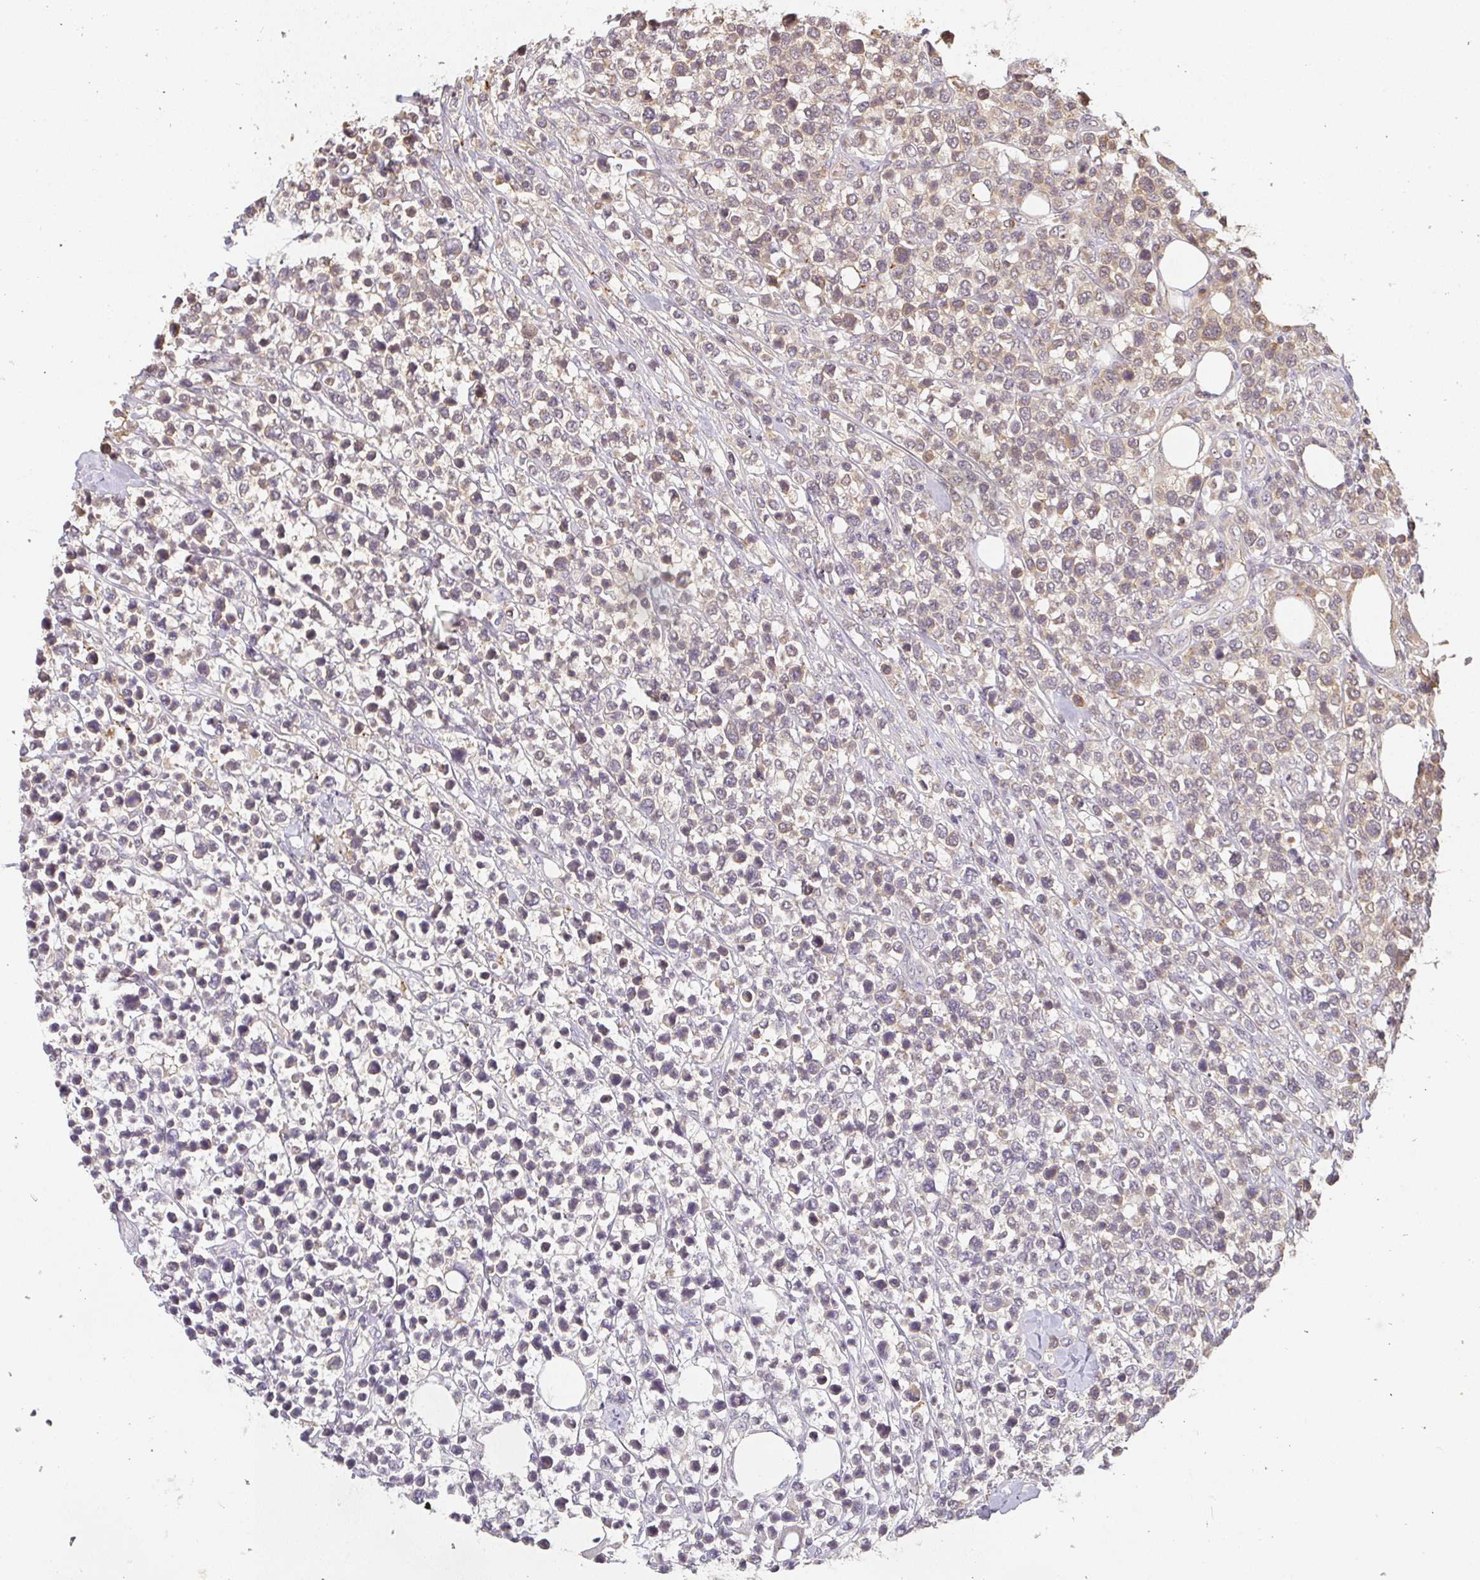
{"staining": {"intensity": "weak", "quantity": "<25%", "location": "cytoplasmic/membranous"}, "tissue": "lymphoma", "cell_type": "Tumor cells", "image_type": "cancer", "snomed": [{"axis": "morphology", "description": "Malignant lymphoma, non-Hodgkin's type, High grade"}, {"axis": "topography", "description": "Soft tissue"}], "caption": "The immunohistochemistry photomicrograph has no significant staining in tumor cells of lymphoma tissue.", "gene": "SLC35B3", "patient": {"sex": "female", "age": 56}}